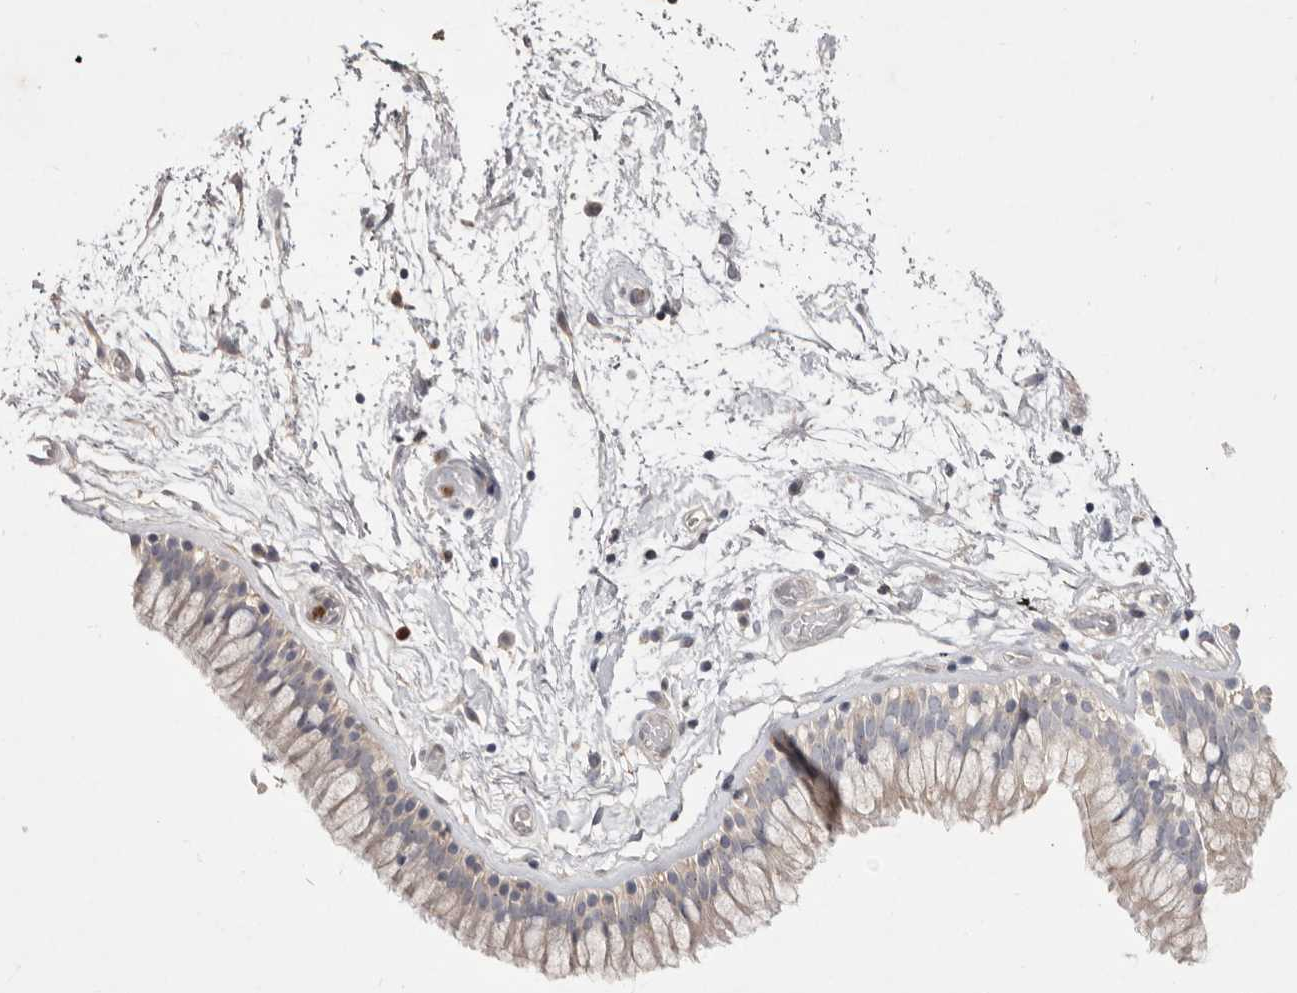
{"staining": {"intensity": "weak", "quantity": "25%-75%", "location": "cytoplasmic/membranous"}, "tissue": "nasopharynx", "cell_type": "Respiratory epithelial cells", "image_type": "normal", "snomed": [{"axis": "morphology", "description": "Normal tissue, NOS"}, {"axis": "morphology", "description": "Inflammation, NOS"}, {"axis": "topography", "description": "Nasopharynx"}], "caption": "Benign nasopharynx displays weak cytoplasmic/membranous positivity in approximately 25%-75% of respiratory epithelial cells, visualized by immunohistochemistry.", "gene": "GPR84", "patient": {"sex": "male", "age": 48}}